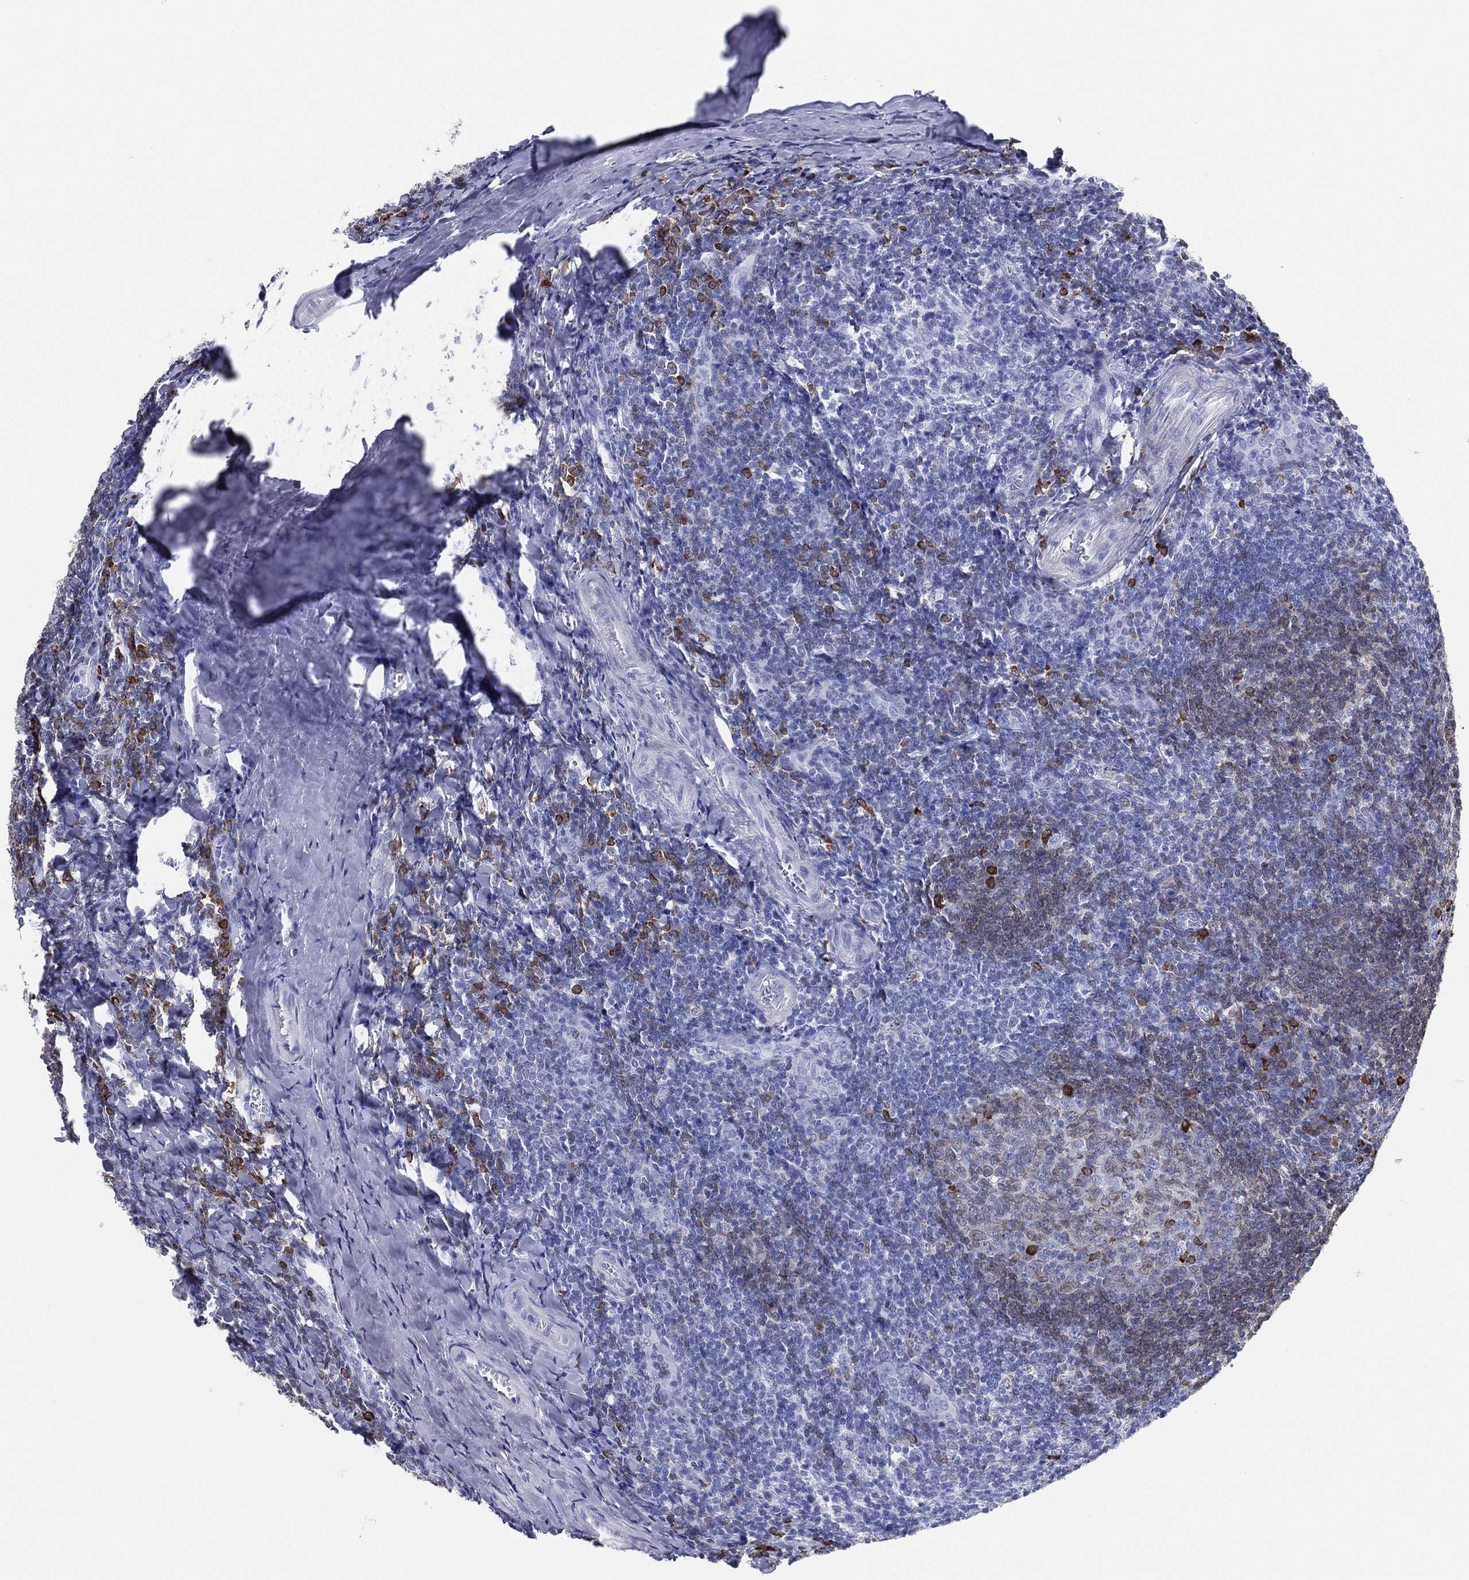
{"staining": {"intensity": "strong", "quantity": "<25%", "location": "cytoplasmic/membranous"}, "tissue": "tonsil", "cell_type": "Germinal center cells", "image_type": "normal", "snomed": [{"axis": "morphology", "description": "Normal tissue, NOS"}, {"axis": "topography", "description": "Tonsil"}], "caption": "Germinal center cells exhibit strong cytoplasmic/membranous positivity in approximately <25% of cells in normal tonsil.", "gene": "CD79A", "patient": {"sex": "male", "age": 20}}